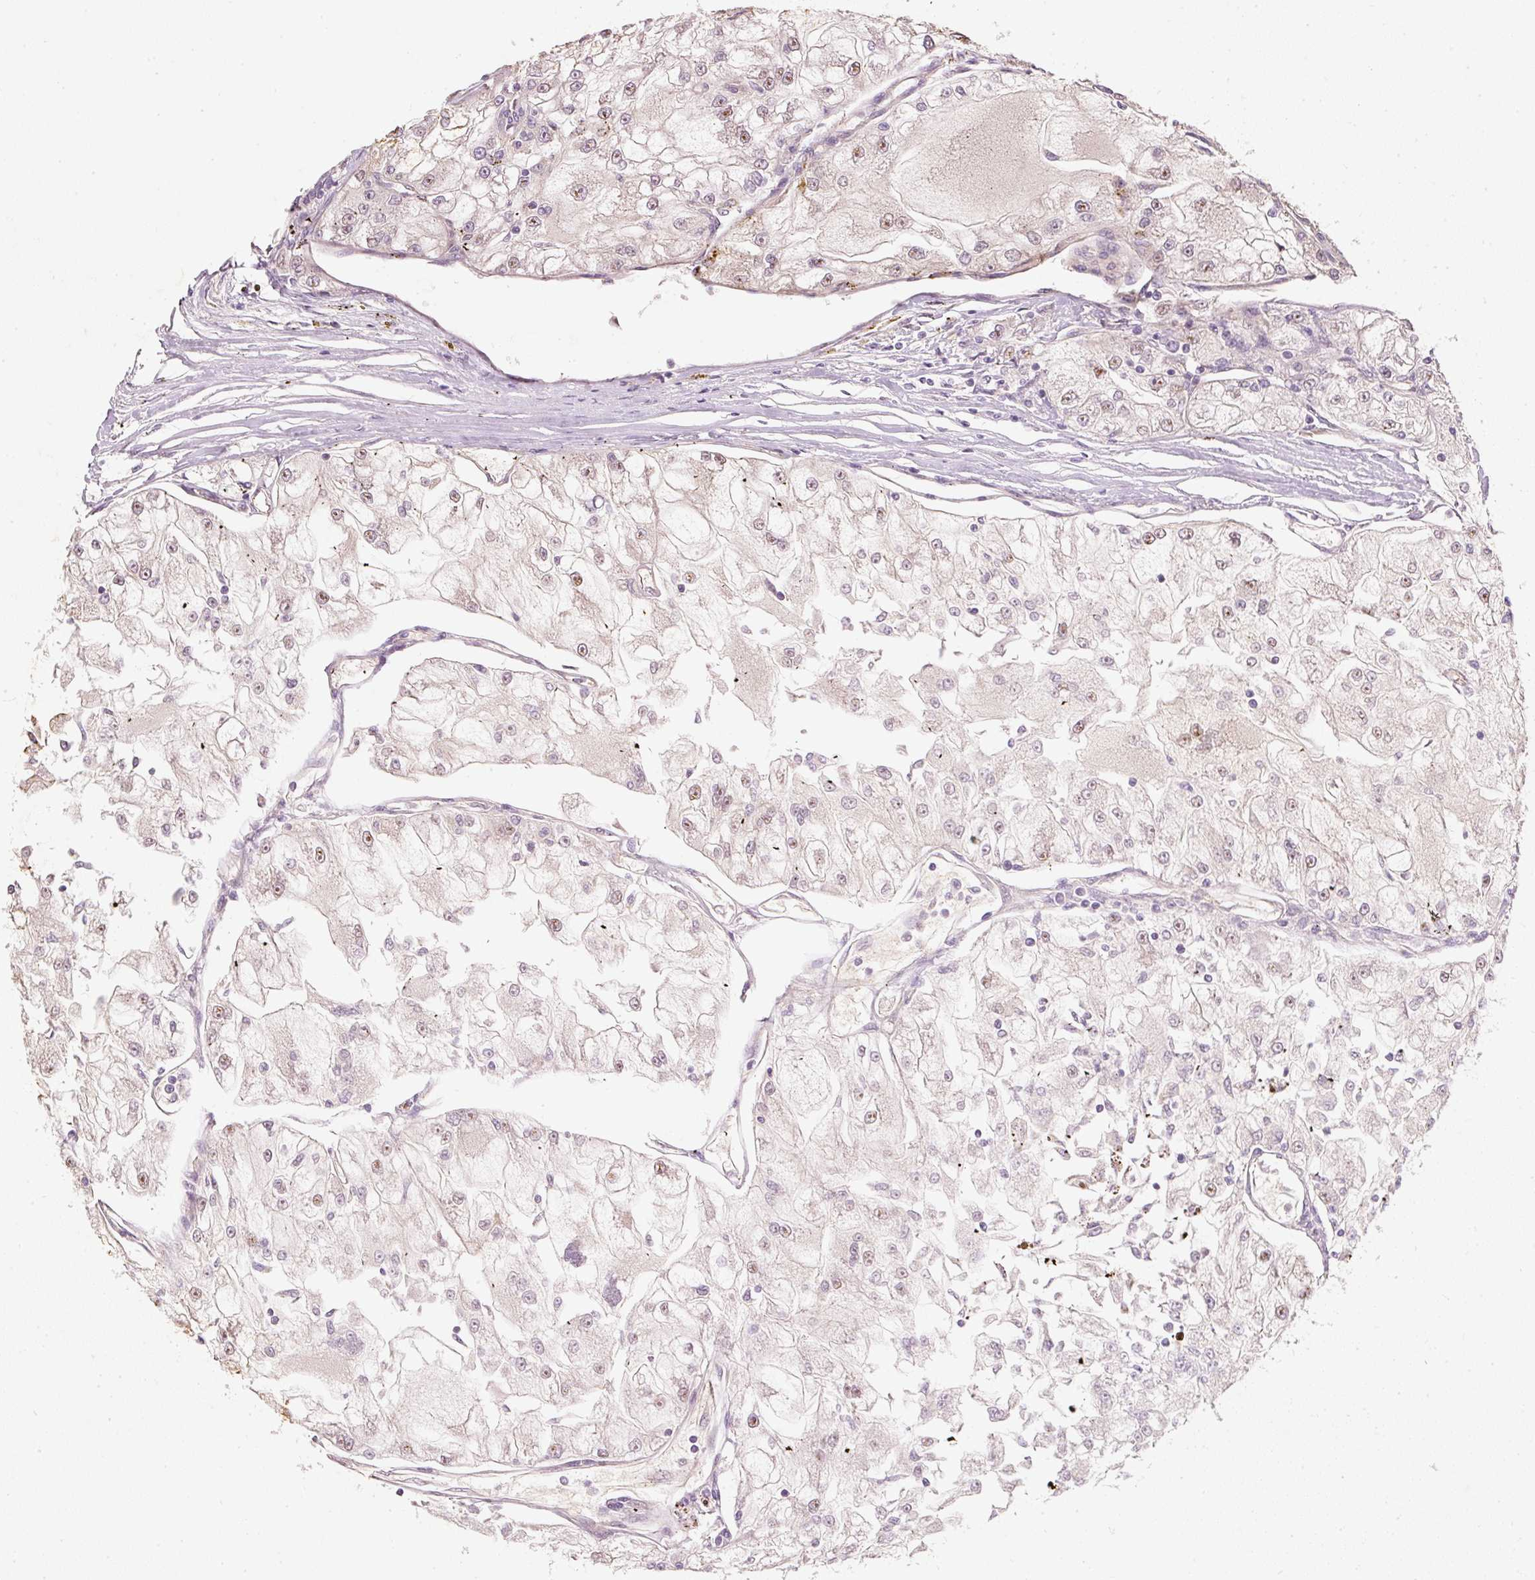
{"staining": {"intensity": "moderate", "quantity": "<25%", "location": "cytoplasmic/membranous,nuclear"}, "tissue": "renal cancer", "cell_type": "Tumor cells", "image_type": "cancer", "snomed": [{"axis": "morphology", "description": "Adenocarcinoma, NOS"}, {"axis": "topography", "description": "Kidney"}], "caption": "Brown immunohistochemical staining in renal cancer (adenocarcinoma) exhibits moderate cytoplasmic/membranous and nuclear staining in approximately <25% of tumor cells. (DAB IHC, brown staining for protein, blue staining for nuclei).", "gene": "RGL2", "patient": {"sex": "female", "age": 72}}